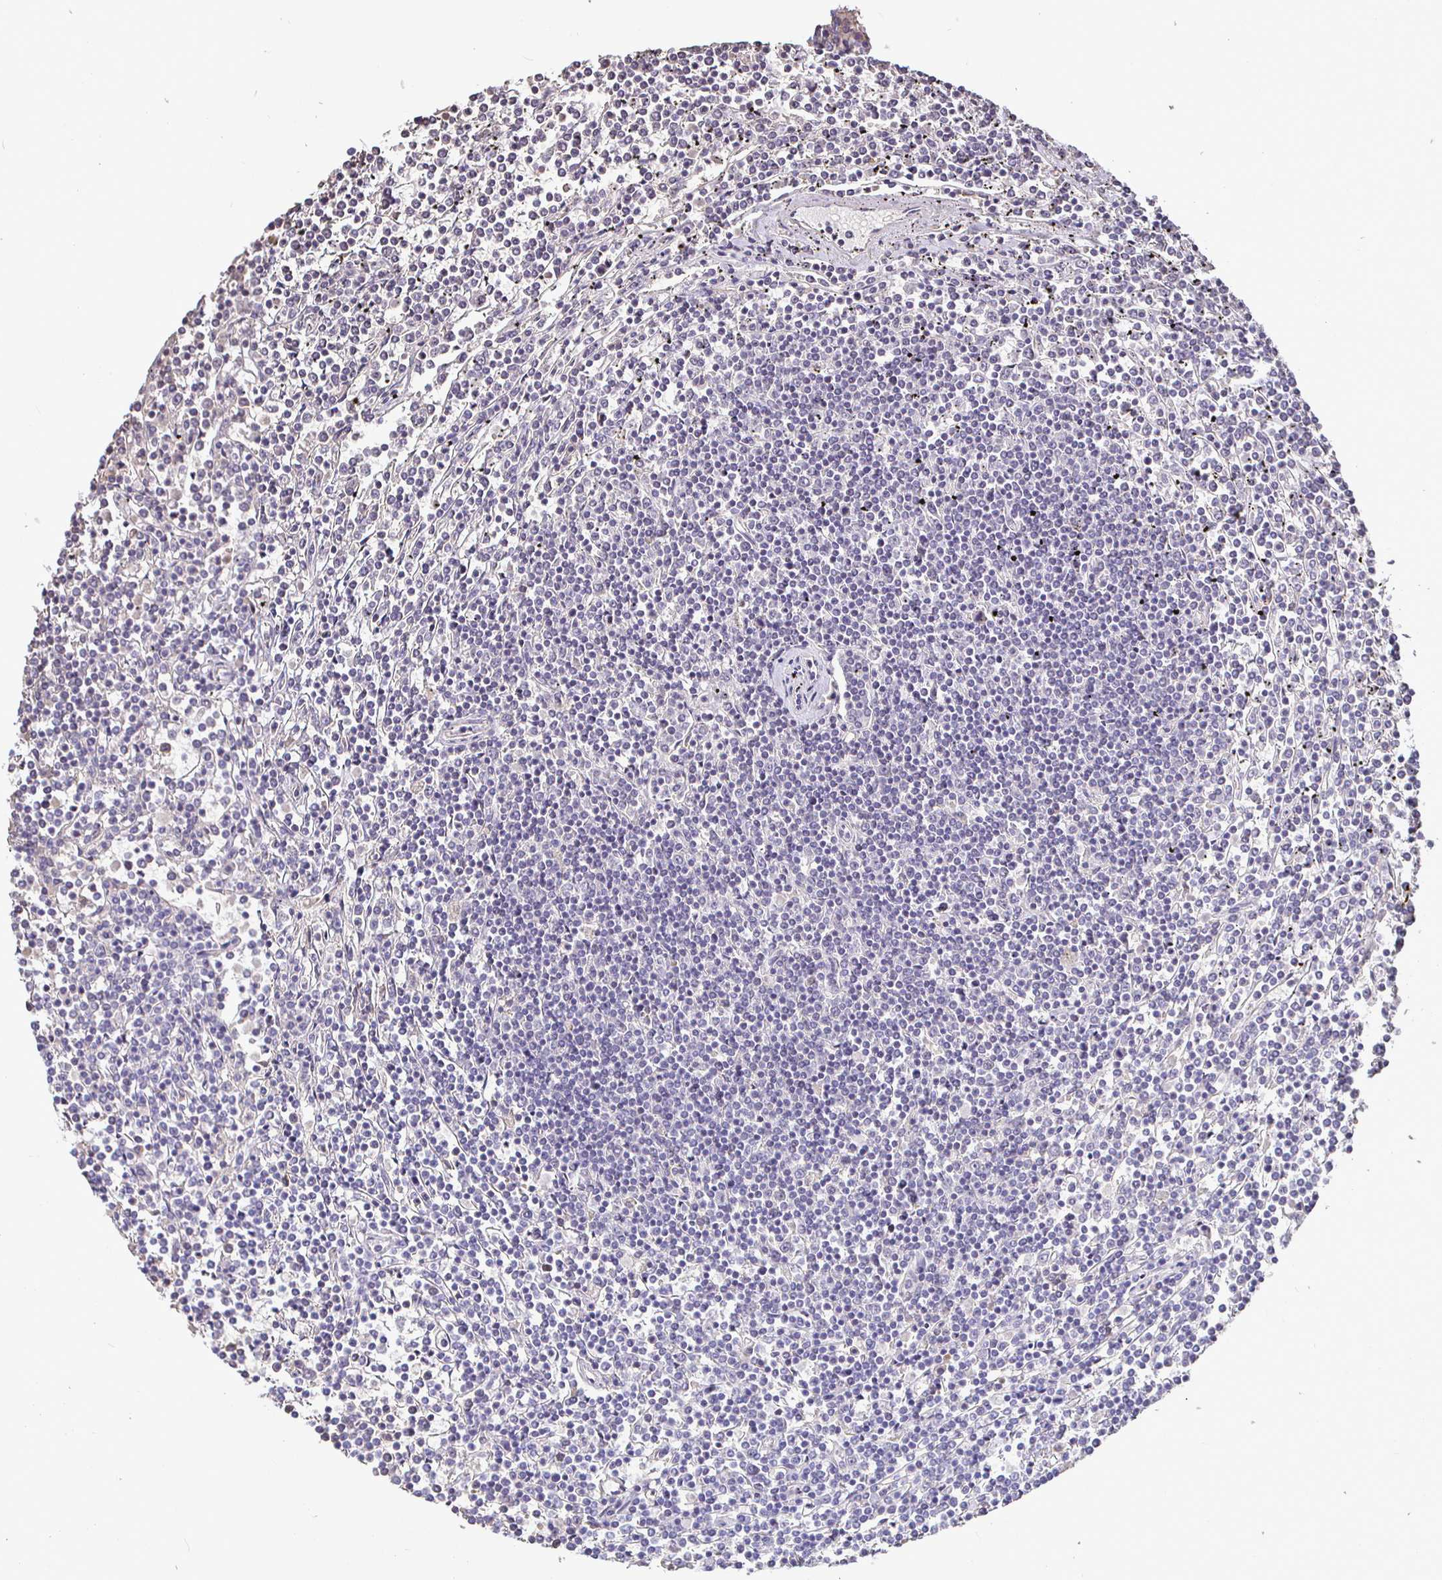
{"staining": {"intensity": "negative", "quantity": "none", "location": "none"}, "tissue": "lymphoma", "cell_type": "Tumor cells", "image_type": "cancer", "snomed": [{"axis": "morphology", "description": "Malignant lymphoma, non-Hodgkin's type, Low grade"}, {"axis": "topography", "description": "Spleen"}], "caption": "This is an IHC image of human lymphoma. There is no staining in tumor cells.", "gene": "SIRPA", "patient": {"sex": "female", "age": 19}}